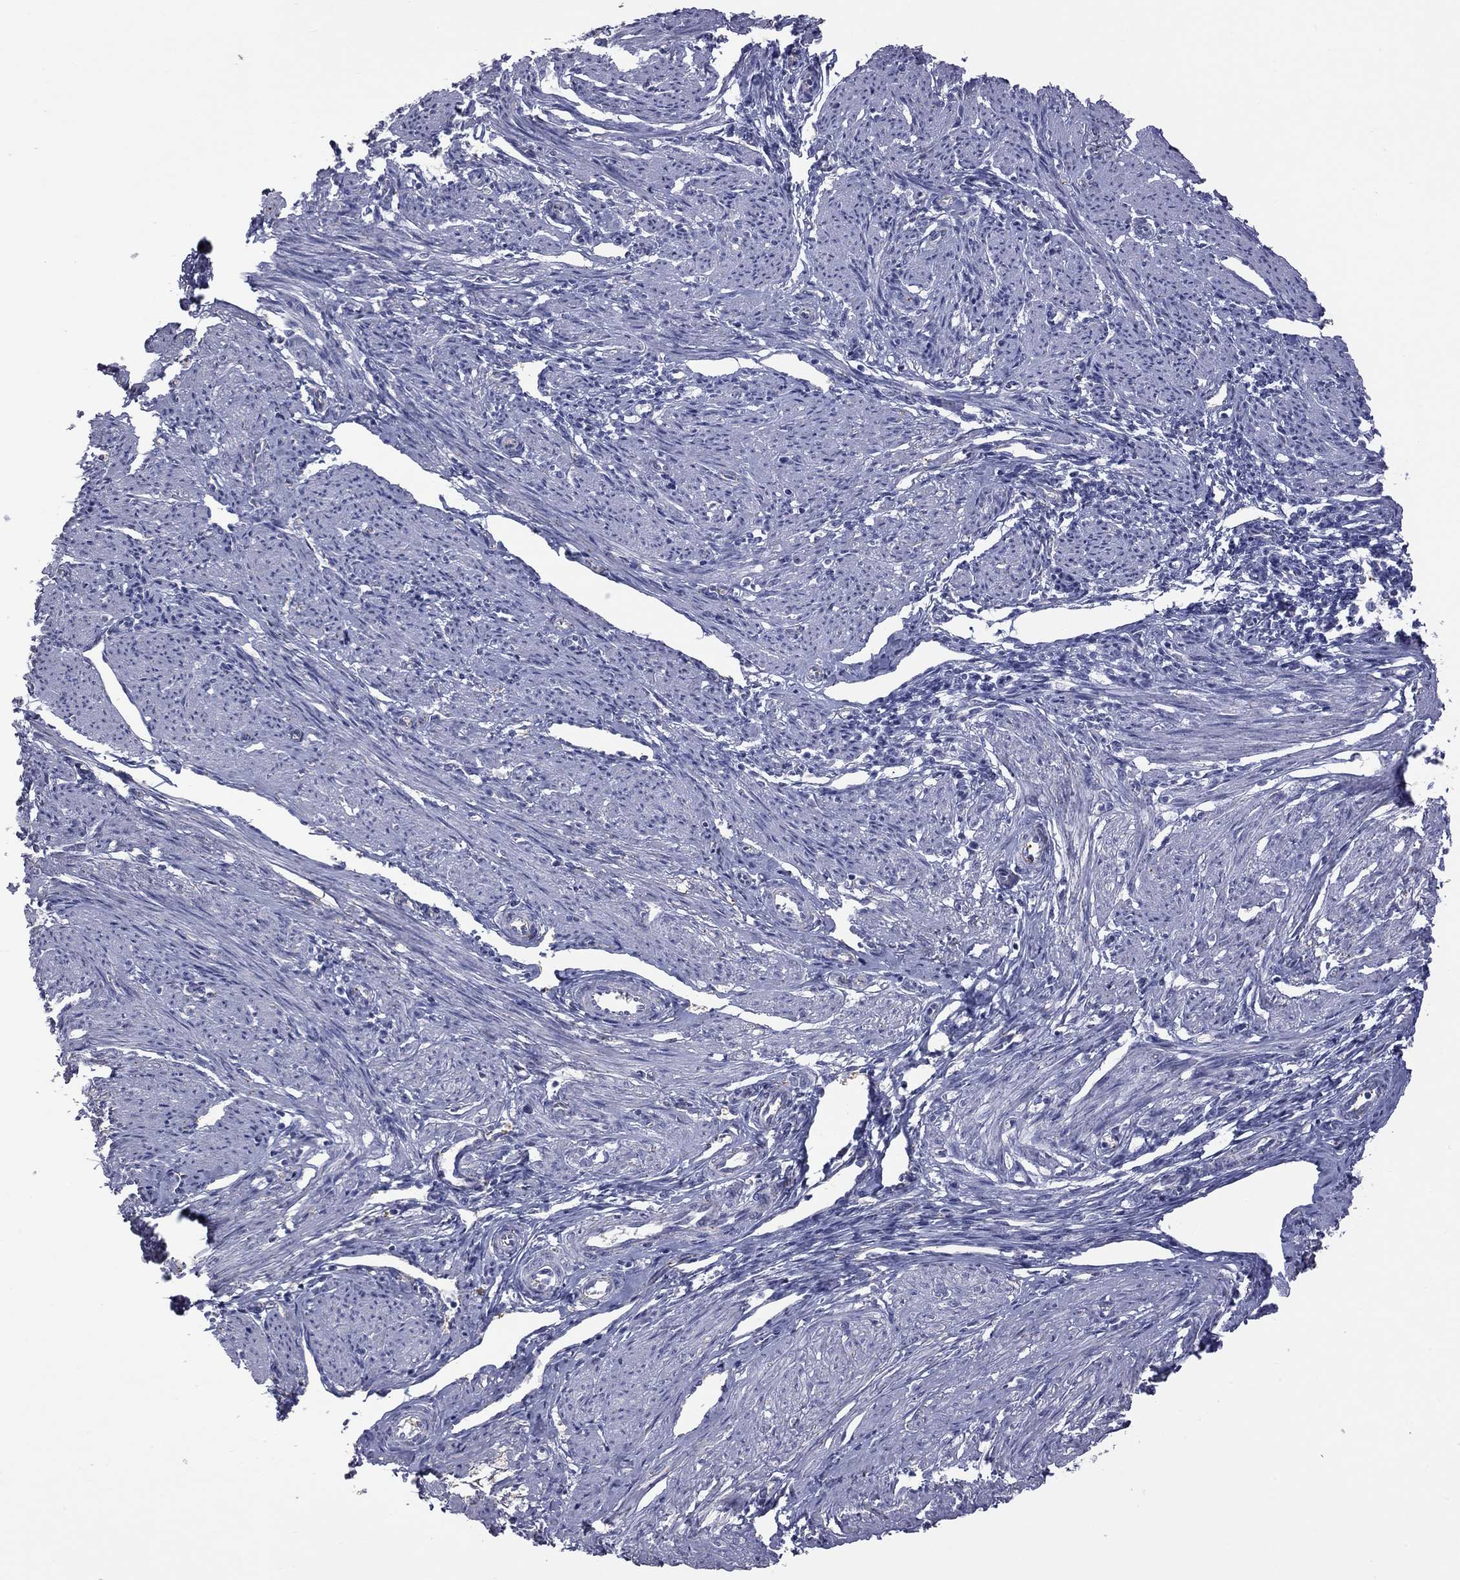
{"staining": {"intensity": "negative", "quantity": "none", "location": "none"}, "tissue": "endometrium", "cell_type": "Cells in endometrial stroma", "image_type": "normal", "snomed": [{"axis": "morphology", "description": "Normal tissue, NOS"}, {"axis": "topography", "description": "Endometrium"}], "caption": "Unremarkable endometrium was stained to show a protein in brown. There is no significant staining in cells in endometrial stroma. (DAB (3,3'-diaminobenzidine) immunohistochemistry (IHC) visualized using brightfield microscopy, high magnification).", "gene": "HYLS1", "patient": {"sex": "female", "age": 37}}